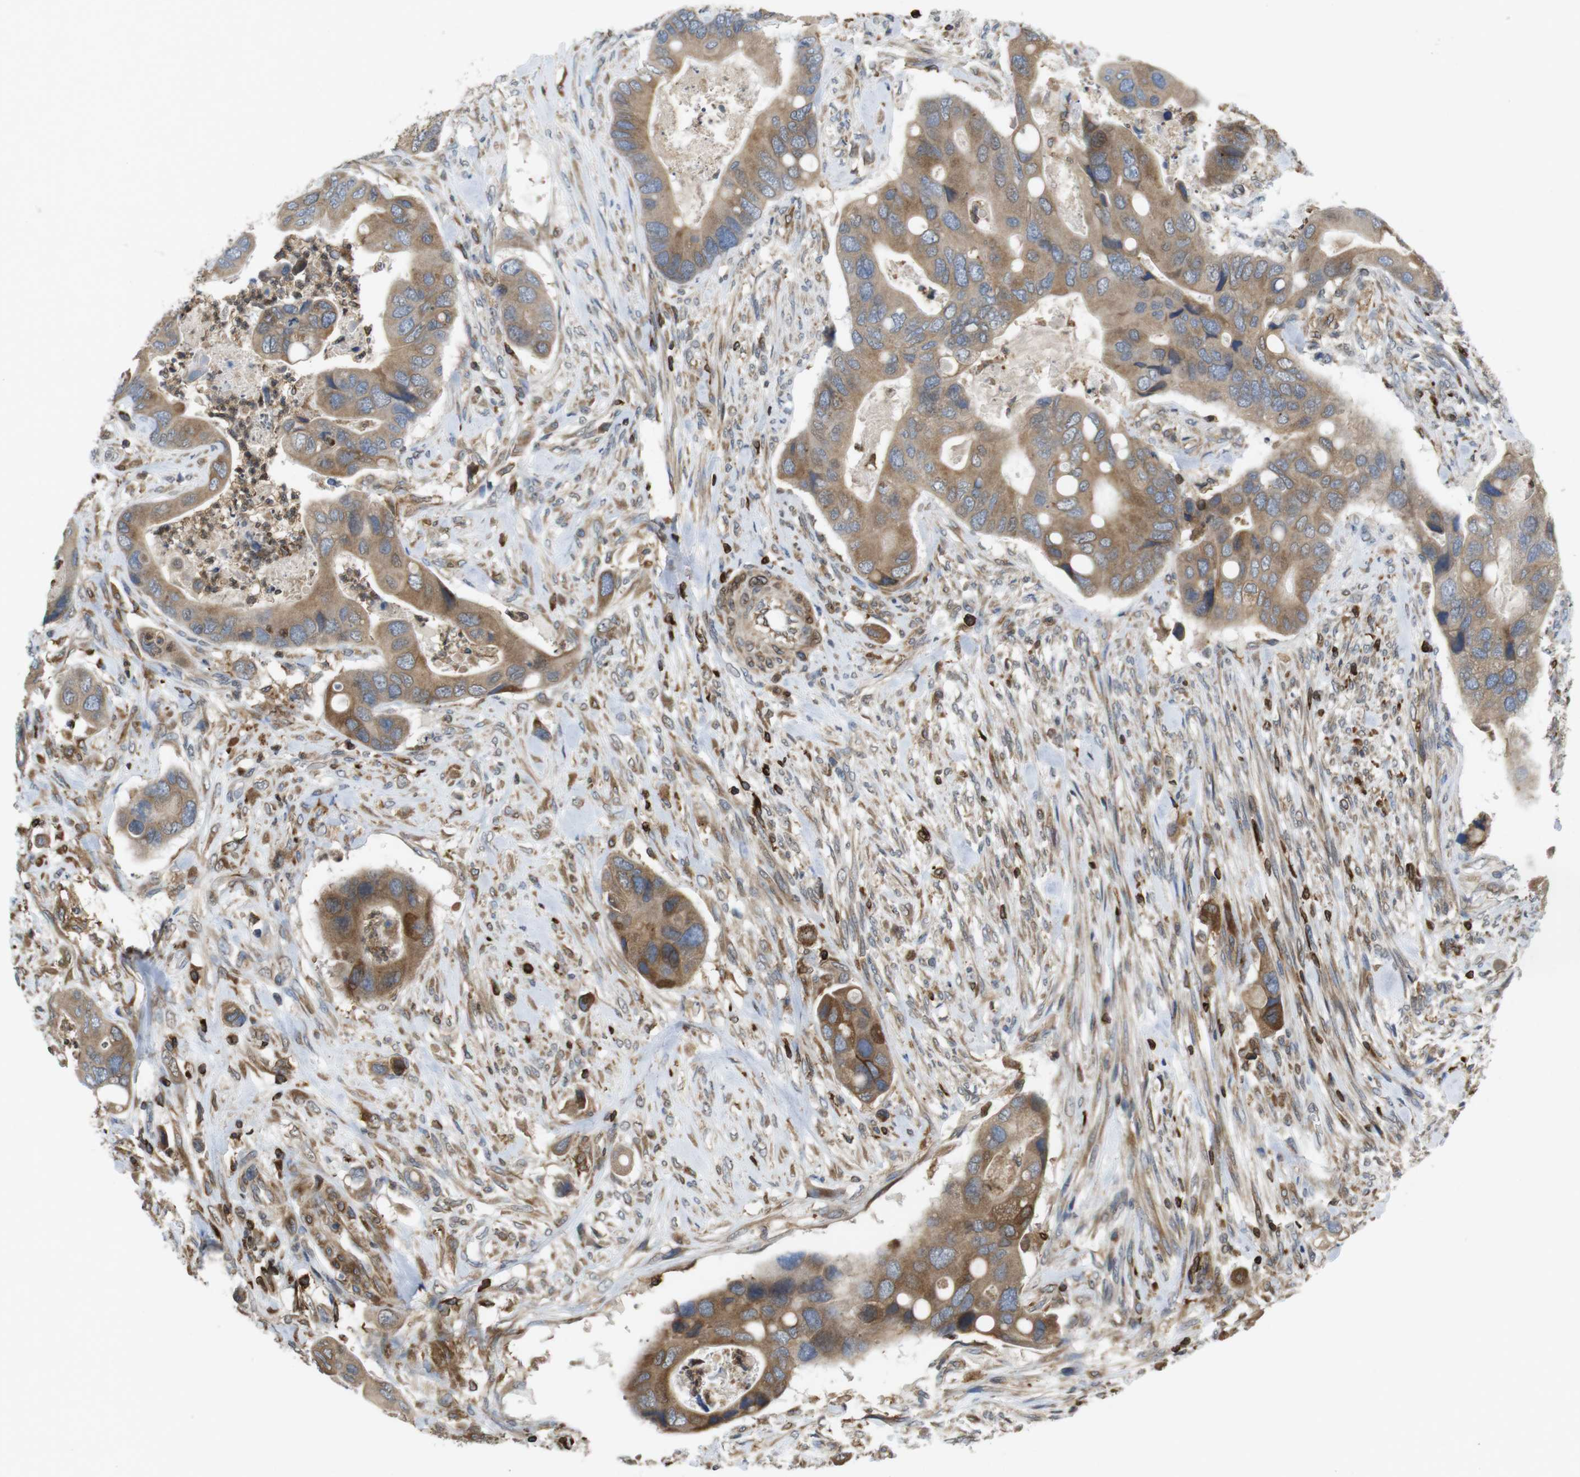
{"staining": {"intensity": "moderate", "quantity": ">75%", "location": "cytoplasmic/membranous"}, "tissue": "colorectal cancer", "cell_type": "Tumor cells", "image_type": "cancer", "snomed": [{"axis": "morphology", "description": "Adenocarcinoma, NOS"}, {"axis": "topography", "description": "Rectum"}], "caption": "Adenocarcinoma (colorectal) was stained to show a protein in brown. There is medium levels of moderate cytoplasmic/membranous expression in approximately >75% of tumor cells. (DAB IHC, brown staining for protein, blue staining for nuclei).", "gene": "ARL6IP5", "patient": {"sex": "female", "age": 57}}